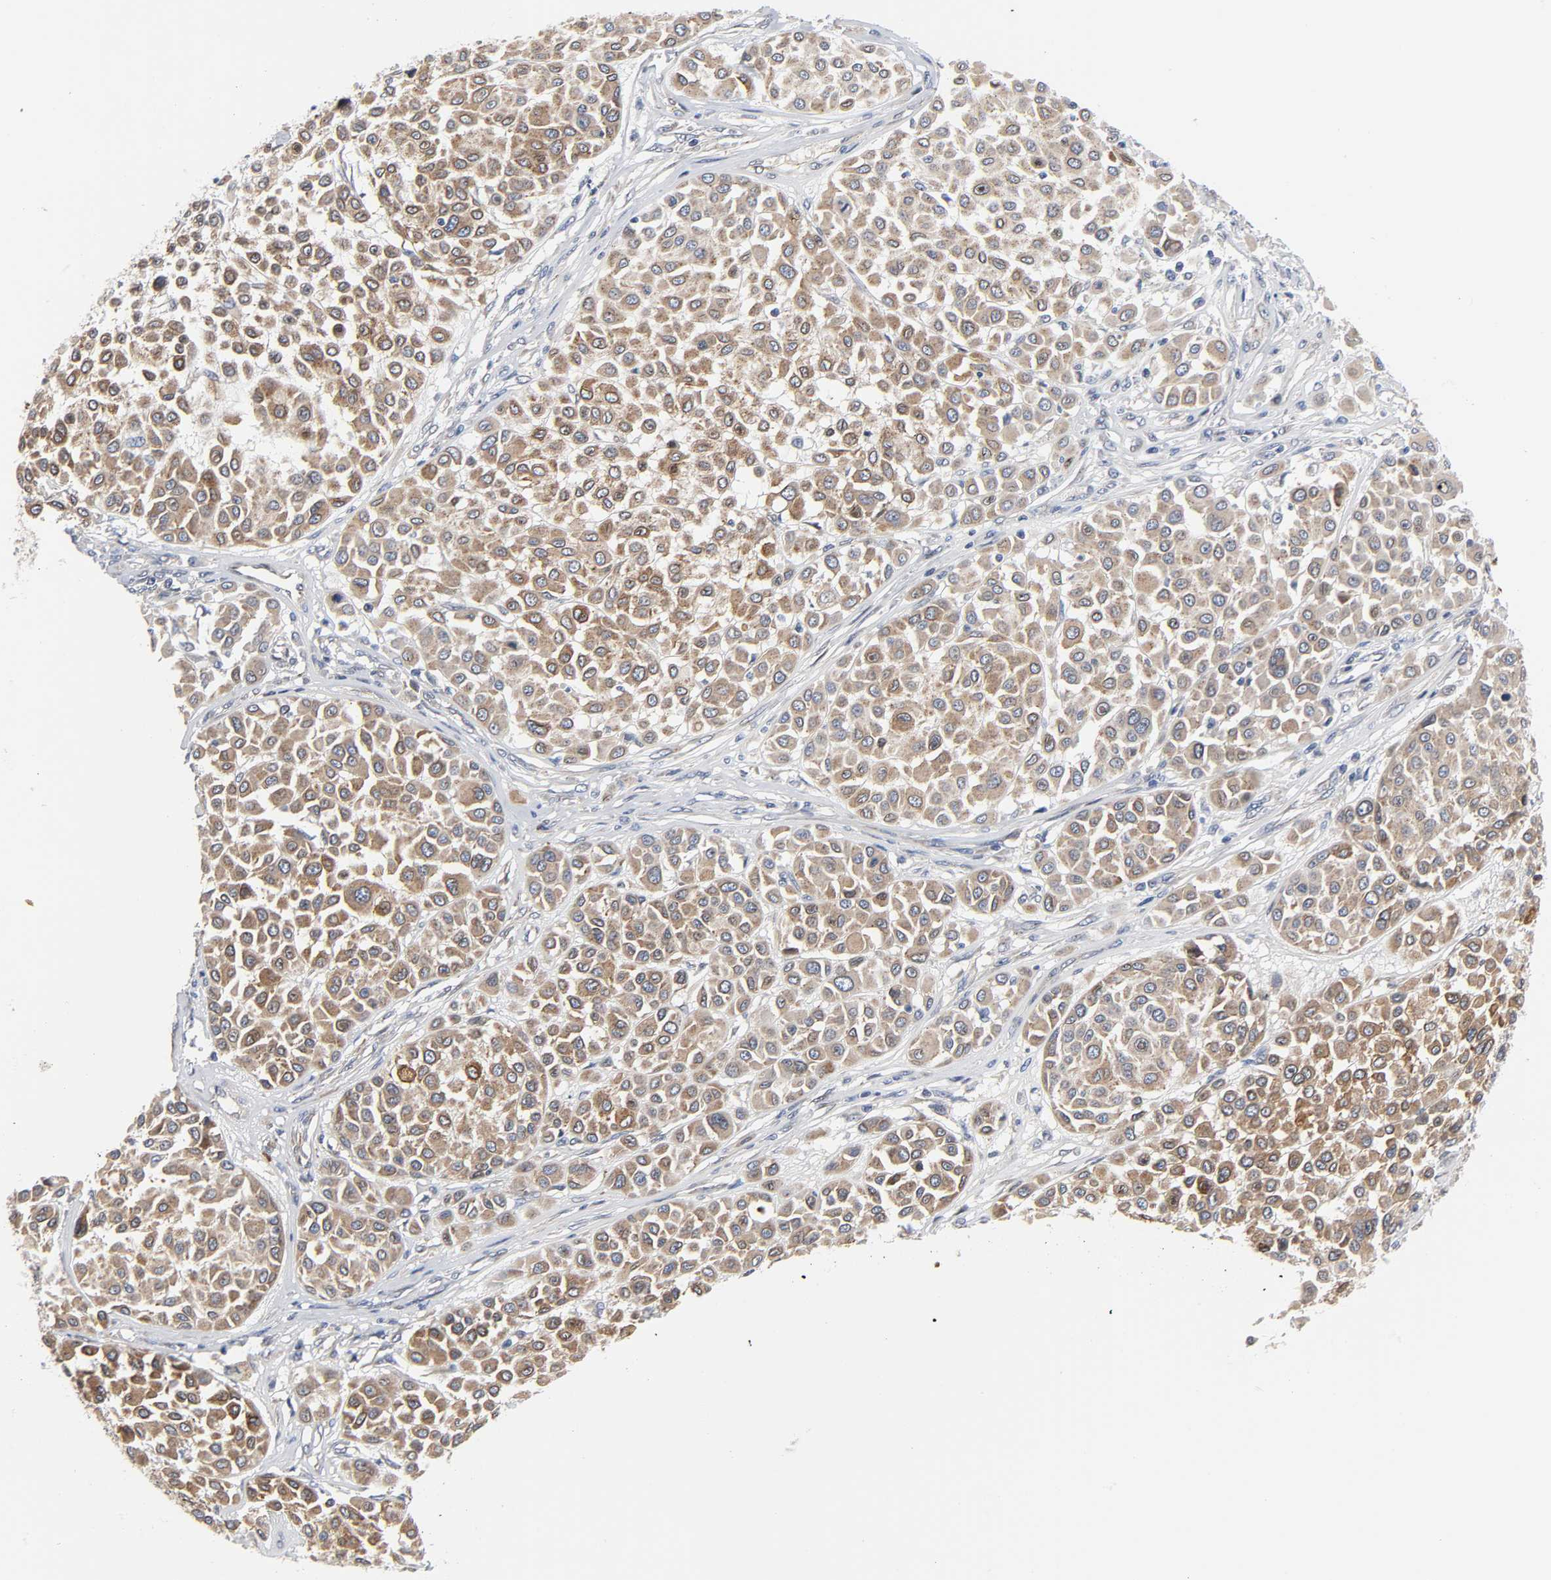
{"staining": {"intensity": "weak", "quantity": ">75%", "location": "cytoplasmic/membranous"}, "tissue": "melanoma", "cell_type": "Tumor cells", "image_type": "cancer", "snomed": [{"axis": "morphology", "description": "Malignant melanoma, Metastatic site"}, {"axis": "topography", "description": "Soft tissue"}], "caption": "This is a photomicrograph of immunohistochemistry staining of melanoma, which shows weak positivity in the cytoplasmic/membranous of tumor cells.", "gene": "ASB6", "patient": {"sex": "male", "age": 41}}